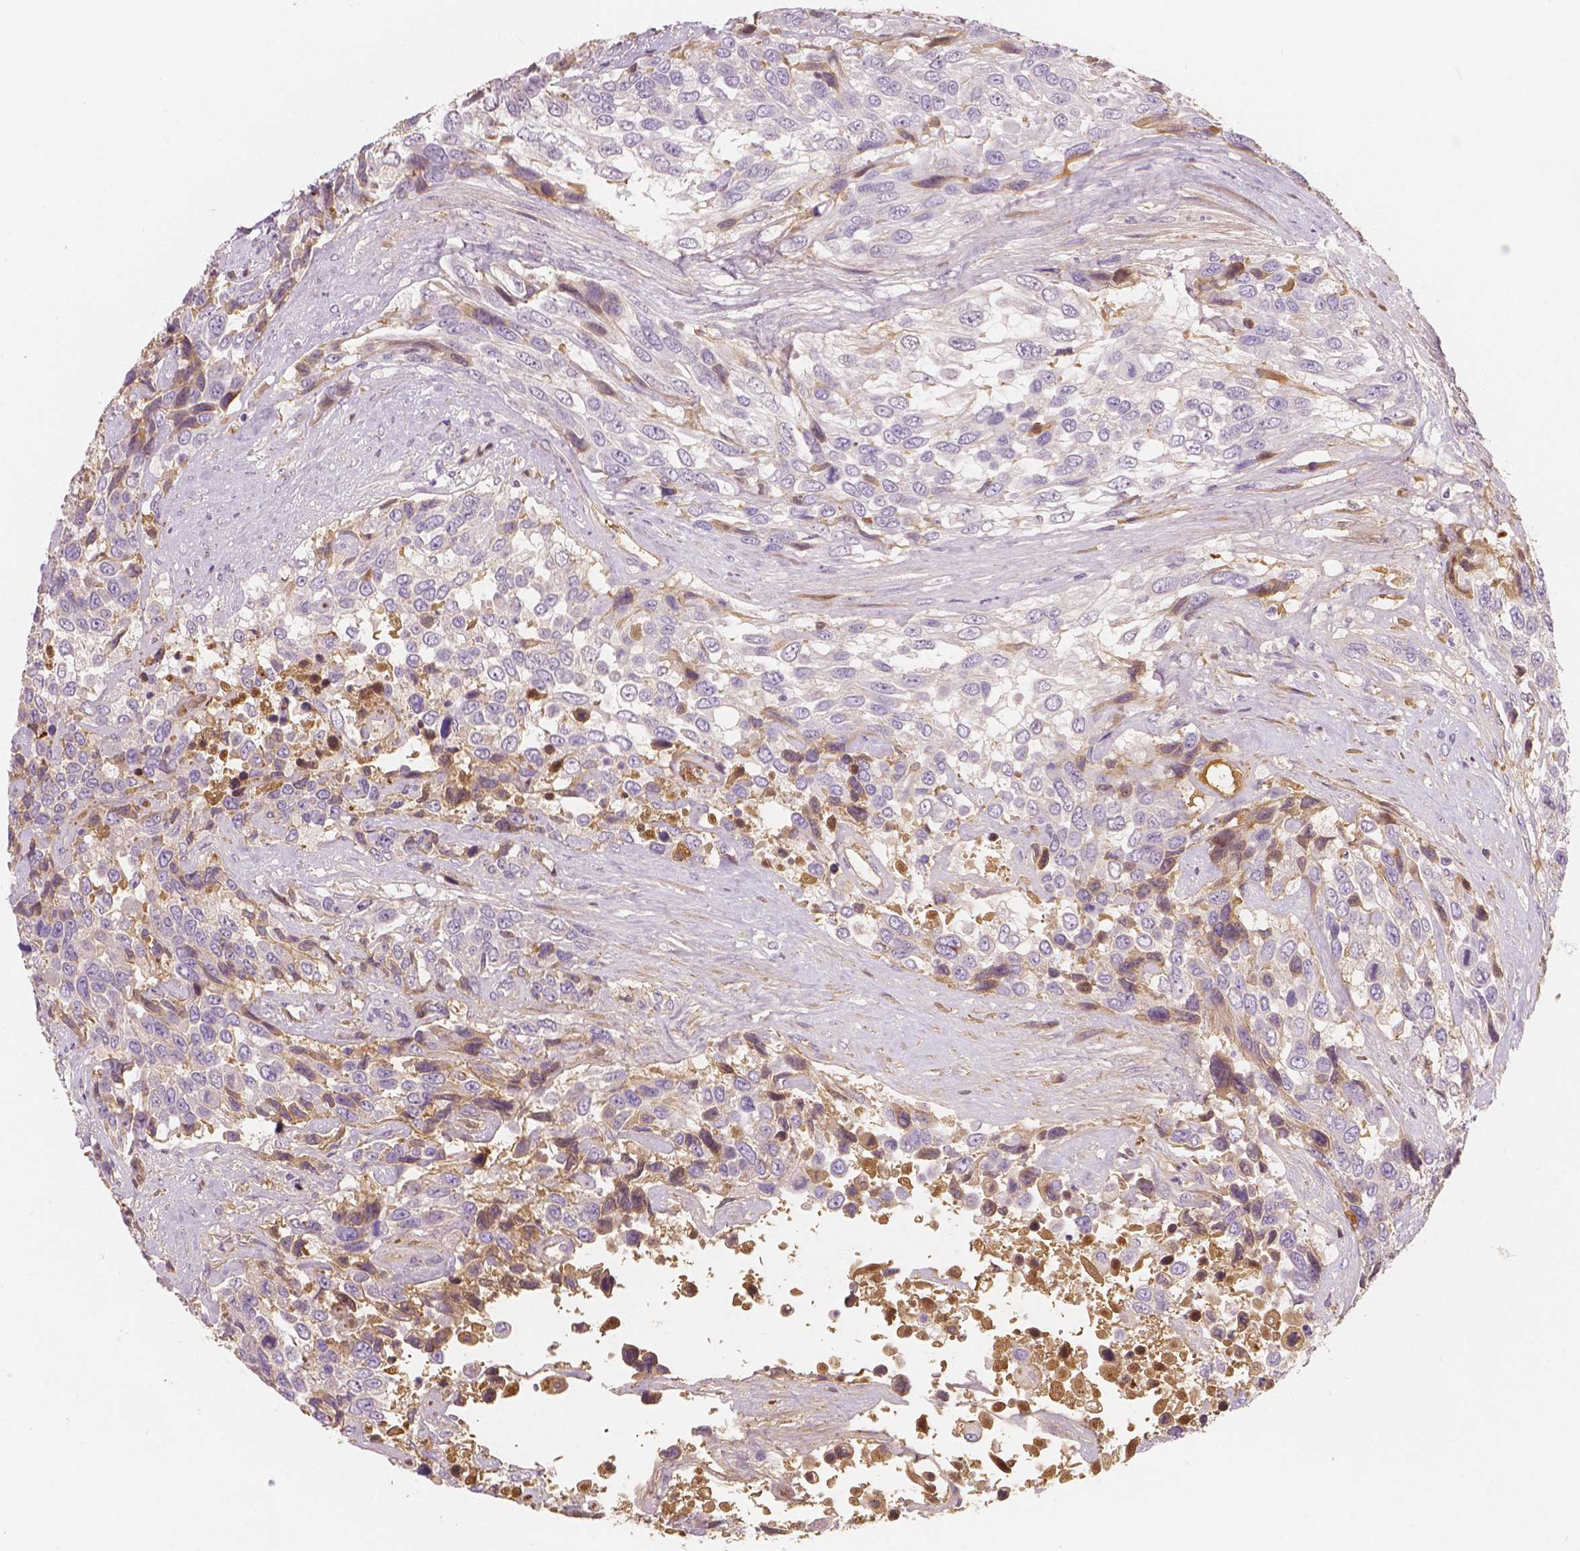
{"staining": {"intensity": "negative", "quantity": "none", "location": "none"}, "tissue": "urothelial cancer", "cell_type": "Tumor cells", "image_type": "cancer", "snomed": [{"axis": "morphology", "description": "Urothelial carcinoma, High grade"}, {"axis": "topography", "description": "Urinary bladder"}], "caption": "The histopathology image reveals no significant expression in tumor cells of high-grade urothelial carcinoma.", "gene": "APOA4", "patient": {"sex": "female", "age": 70}}